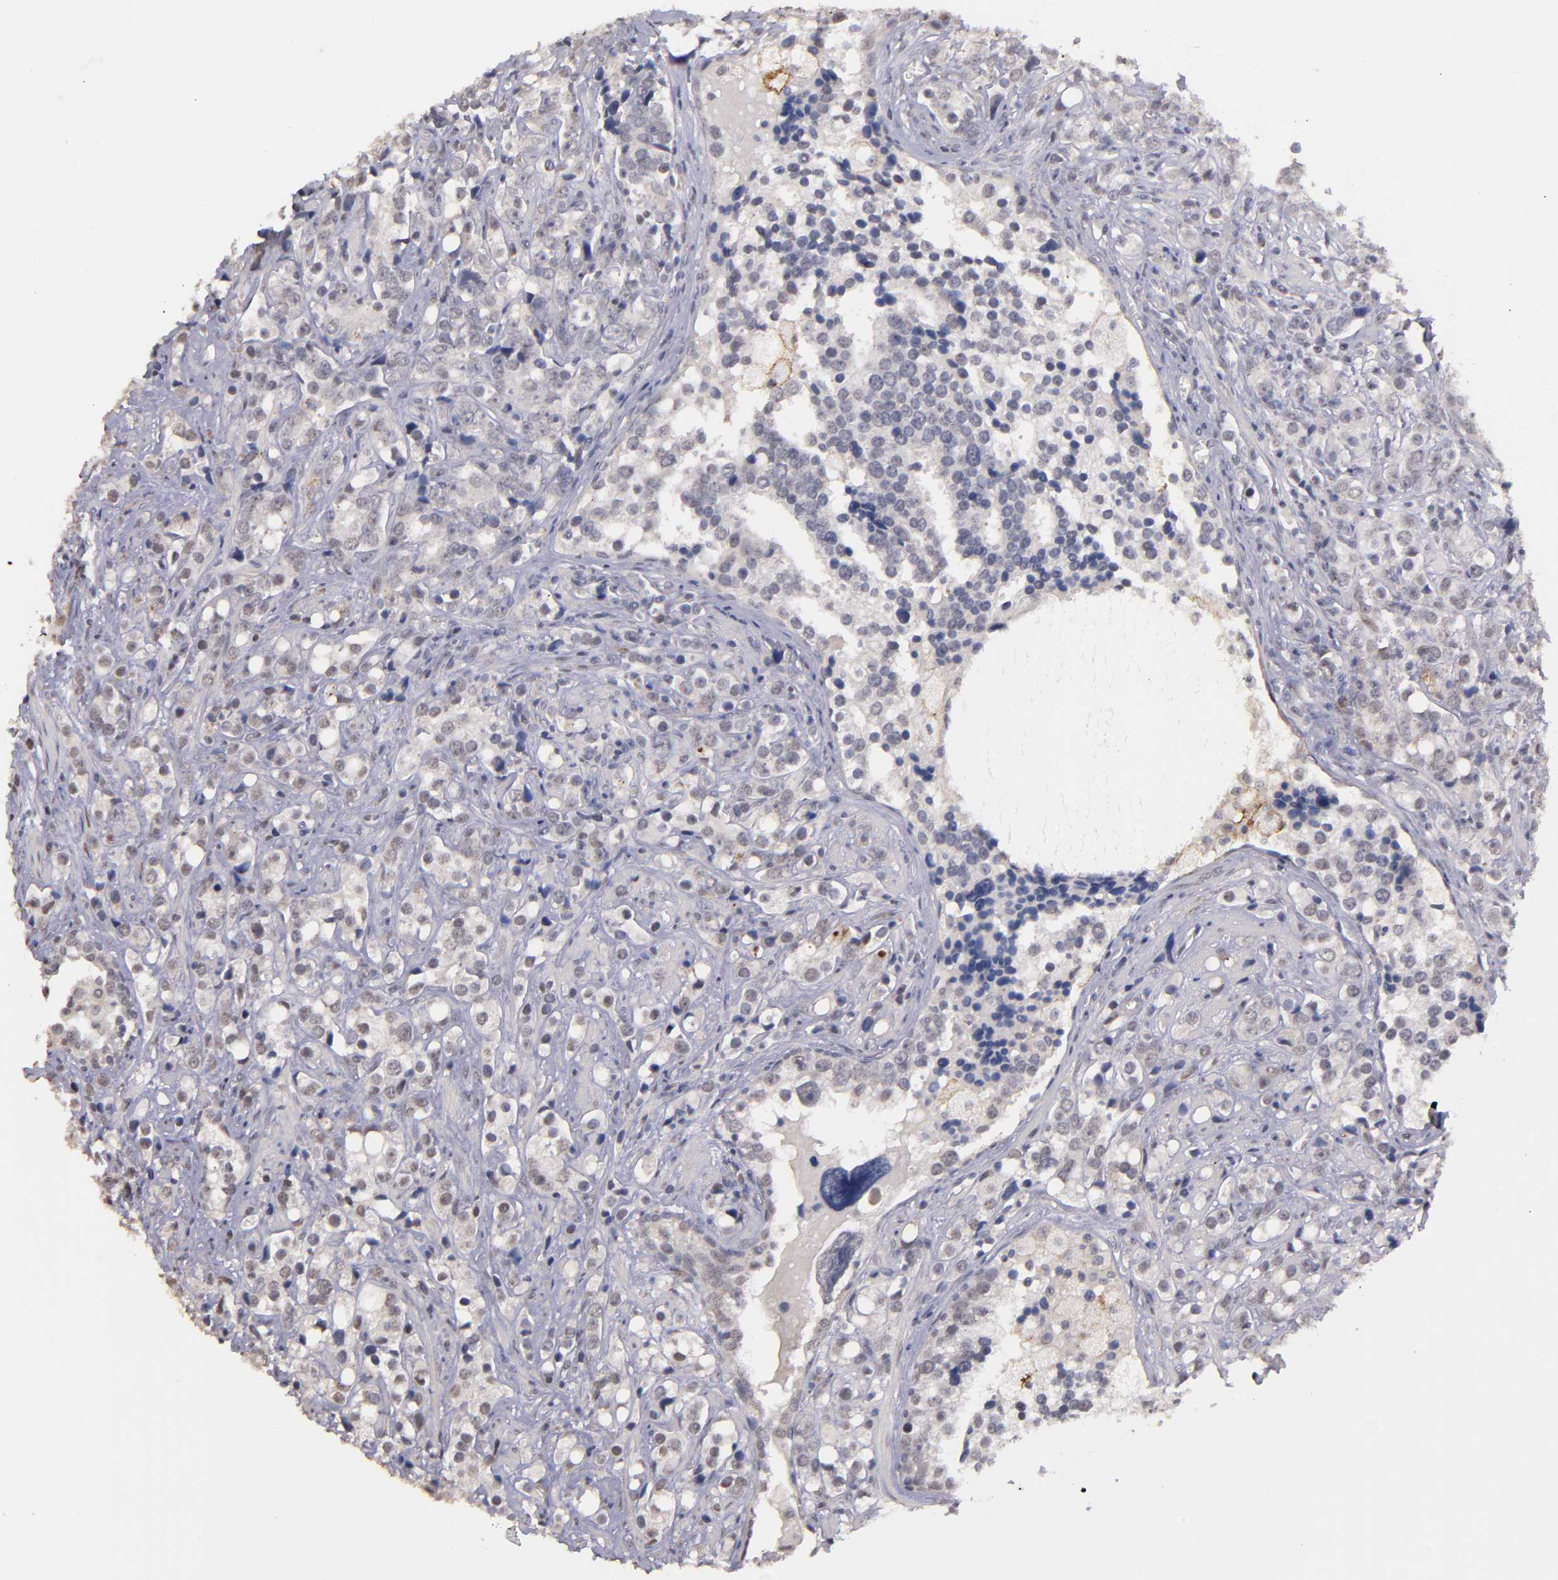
{"staining": {"intensity": "weak", "quantity": "25%-75%", "location": "cytoplasmic/membranous,nuclear"}, "tissue": "prostate cancer", "cell_type": "Tumor cells", "image_type": "cancer", "snomed": [{"axis": "morphology", "description": "Adenocarcinoma, High grade"}, {"axis": "topography", "description": "Prostate"}], "caption": "Immunohistochemical staining of prostate adenocarcinoma (high-grade) demonstrates weak cytoplasmic/membranous and nuclear protein staining in about 25%-75% of tumor cells.", "gene": "NRXN3", "patient": {"sex": "male", "age": 71}}